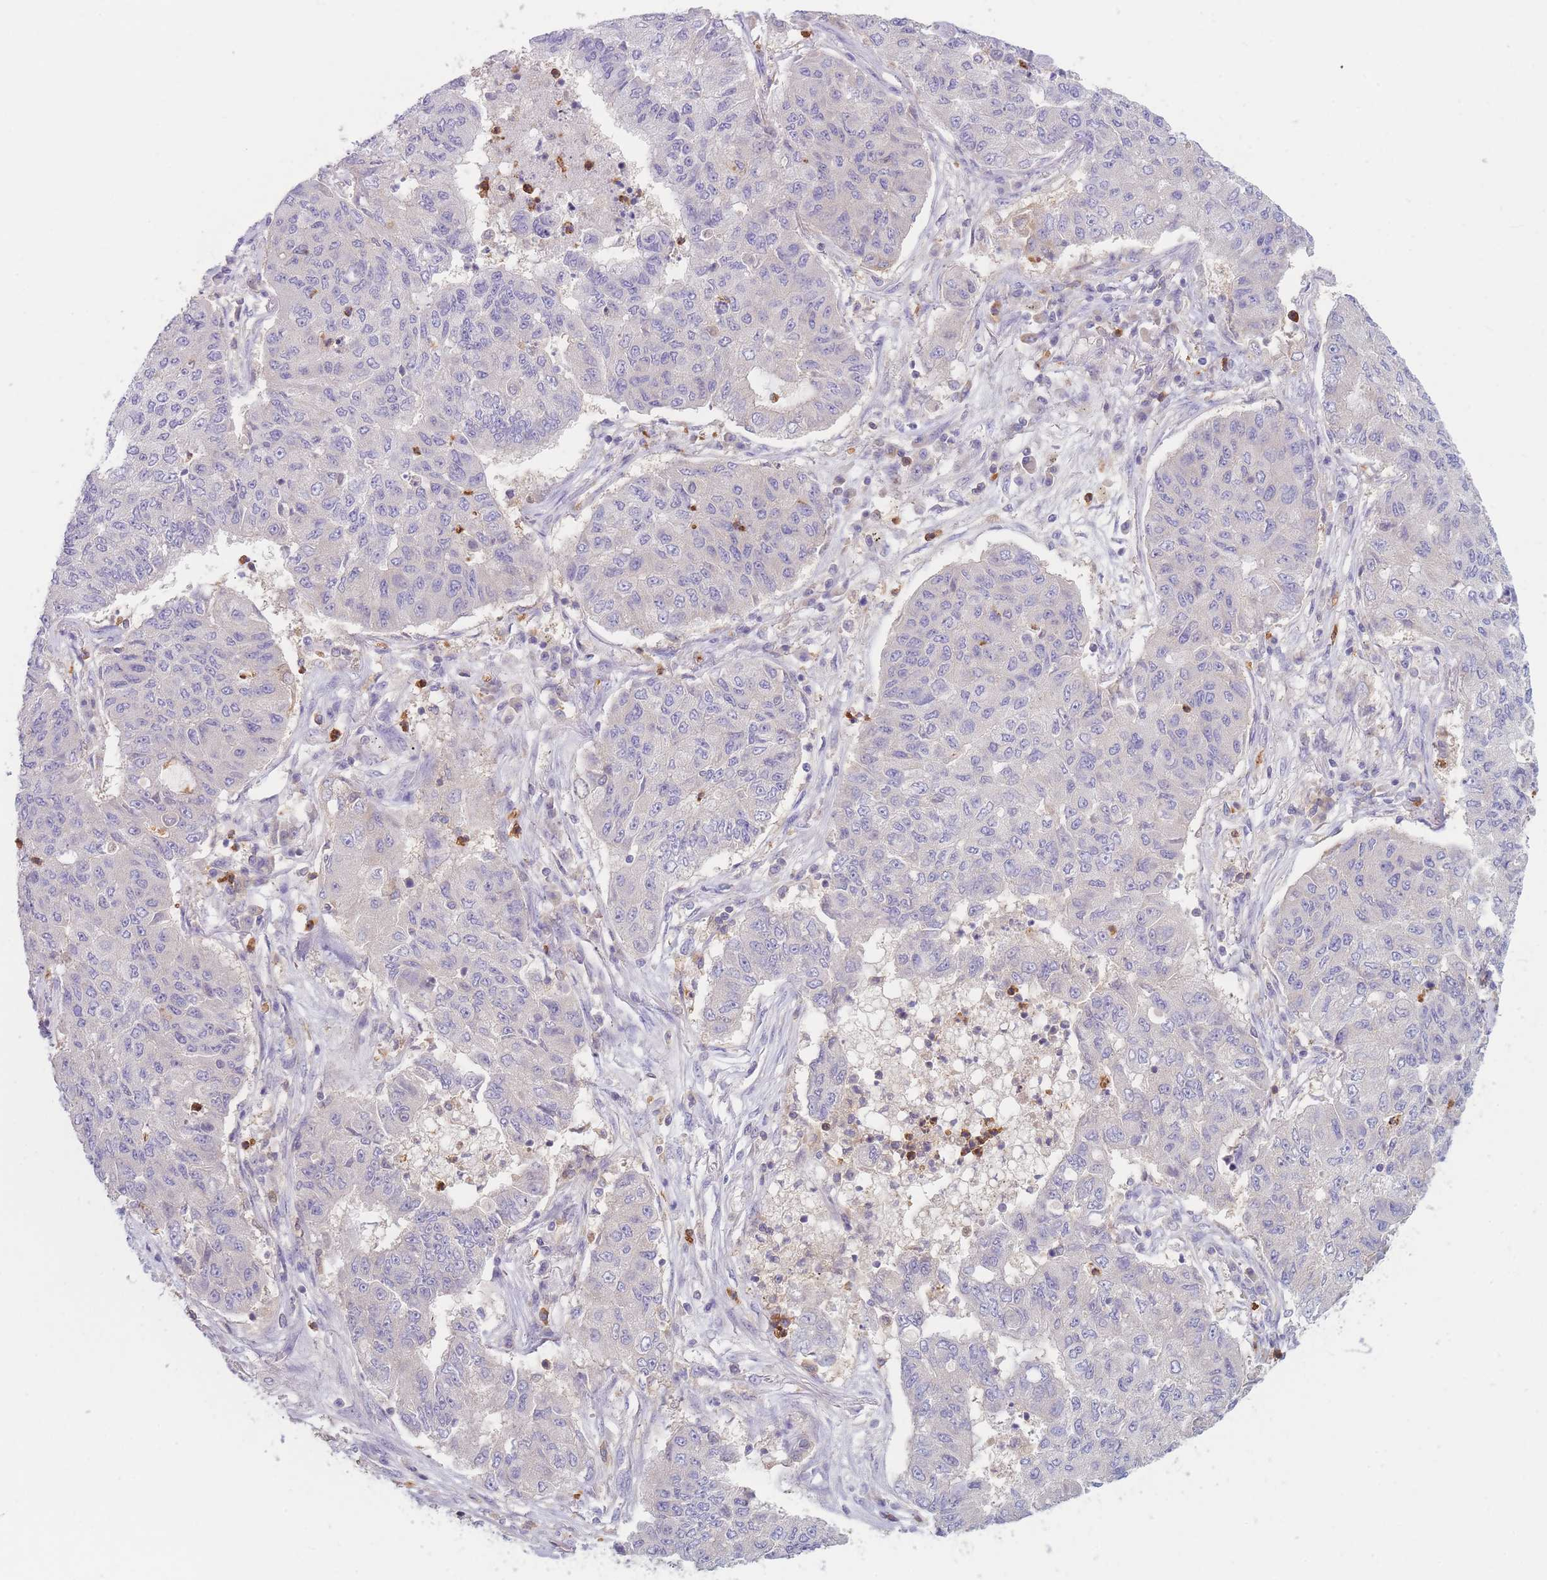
{"staining": {"intensity": "negative", "quantity": "none", "location": "none"}, "tissue": "lung cancer", "cell_type": "Tumor cells", "image_type": "cancer", "snomed": [{"axis": "morphology", "description": "Squamous cell carcinoma, NOS"}, {"axis": "topography", "description": "Lung"}], "caption": "IHC photomicrograph of neoplastic tissue: lung cancer stained with DAB (3,3'-diaminobenzidine) reveals no significant protein positivity in tumor cells.", "gene": "ST3GAL4", "patient": {"sex": "male", "age": 74}}